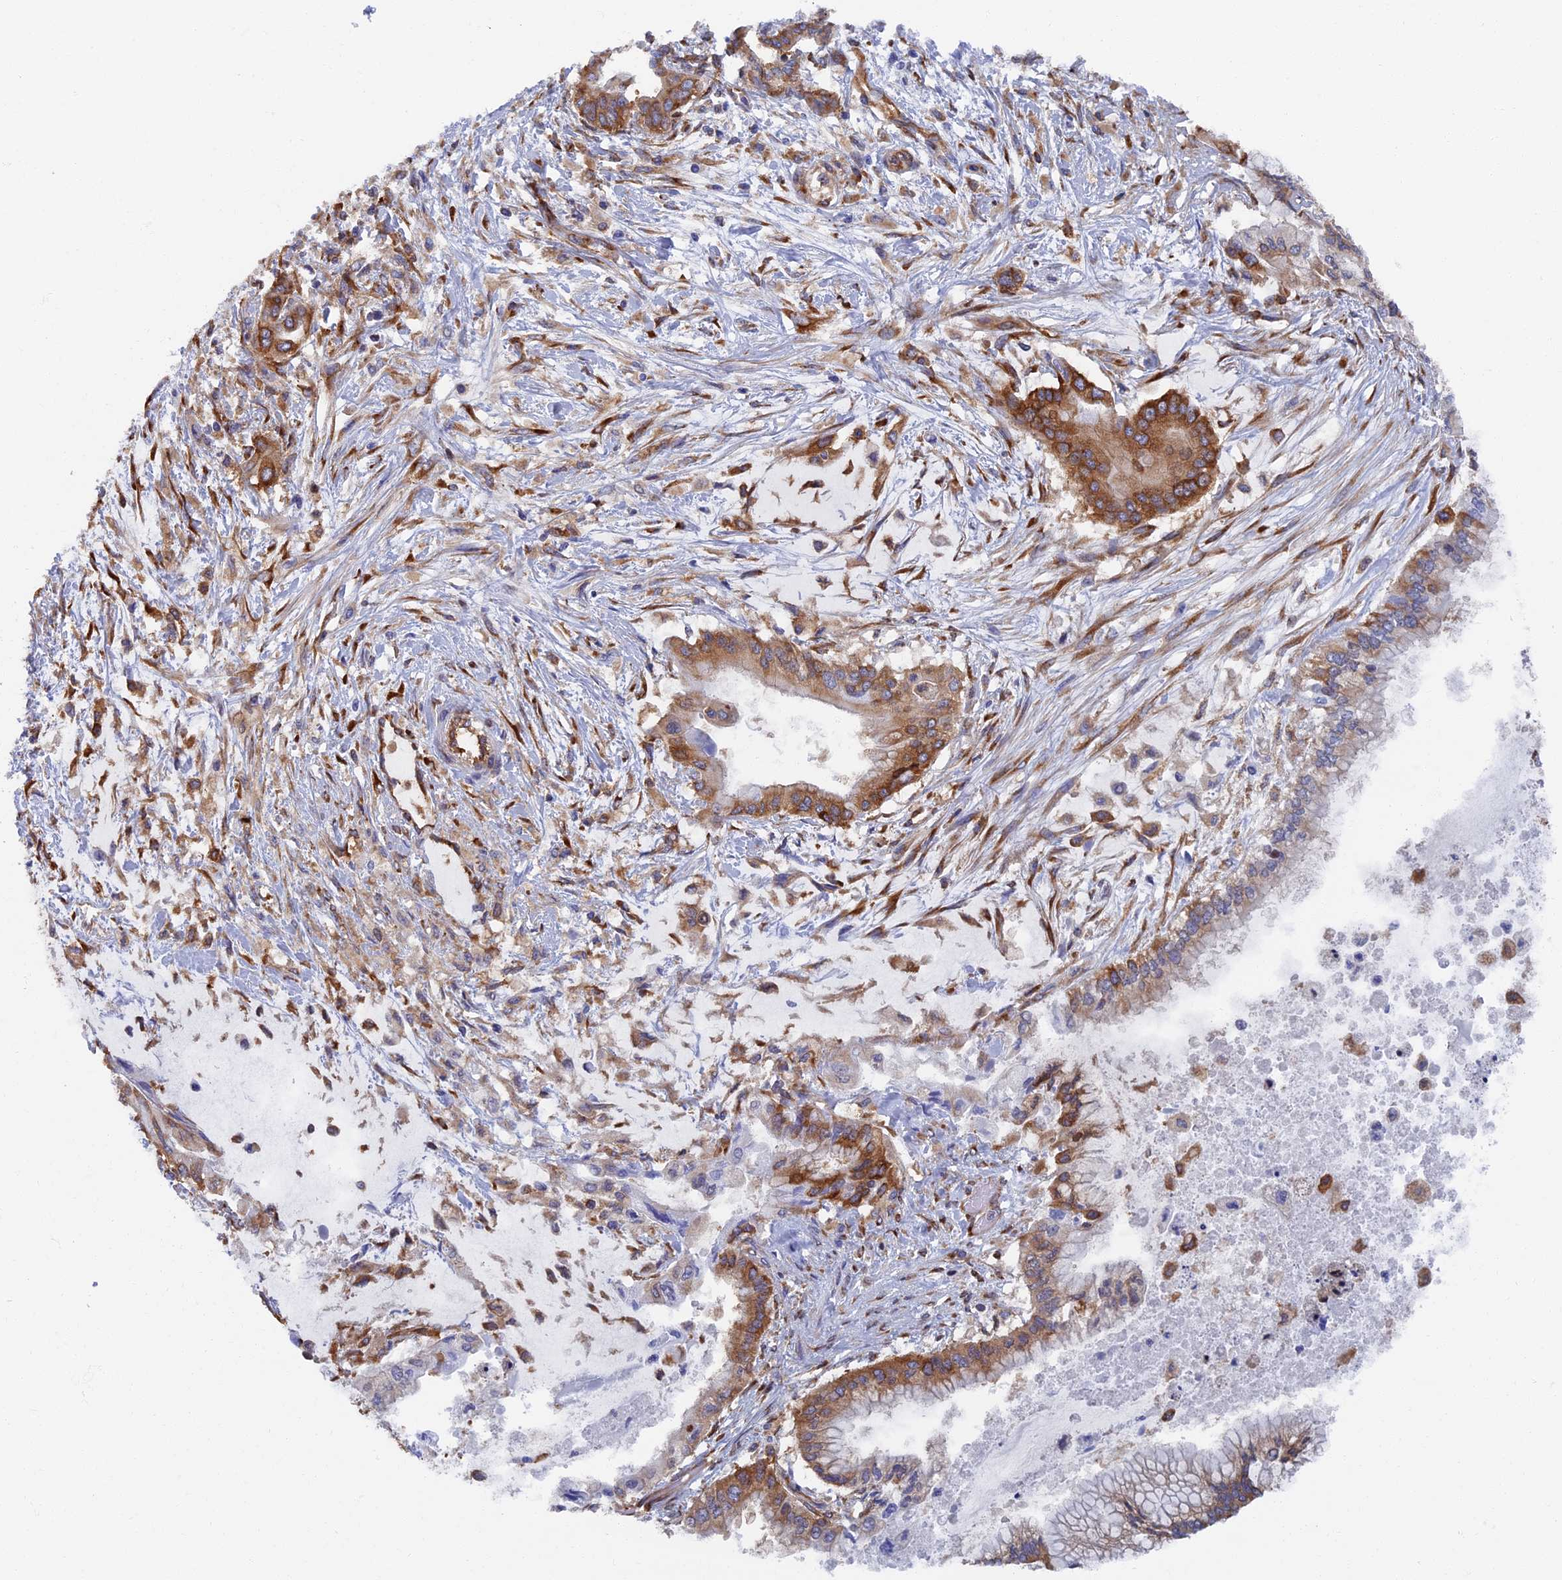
{"staining": {"intensity": "strong", "quantity": "25%-75%", "location": "cytoplasmic/membranous"}, "tissue": "pancreatic cancer", "cell_type": "Tumor cells", "image_type": "cancer", "snomed": [{"axis": "morphology", "description": "Adenocarcinoma, NOS"}, {"axis": "topography", "description": "Pancreas"}], "caption": "Adenocarcinoma (pancreatic) stained for a protein shows strong cytoplasmic/membranous positivity in tumor cells.", "gene": "YBX1", "patient": {"sex": "male", "age": 46}}